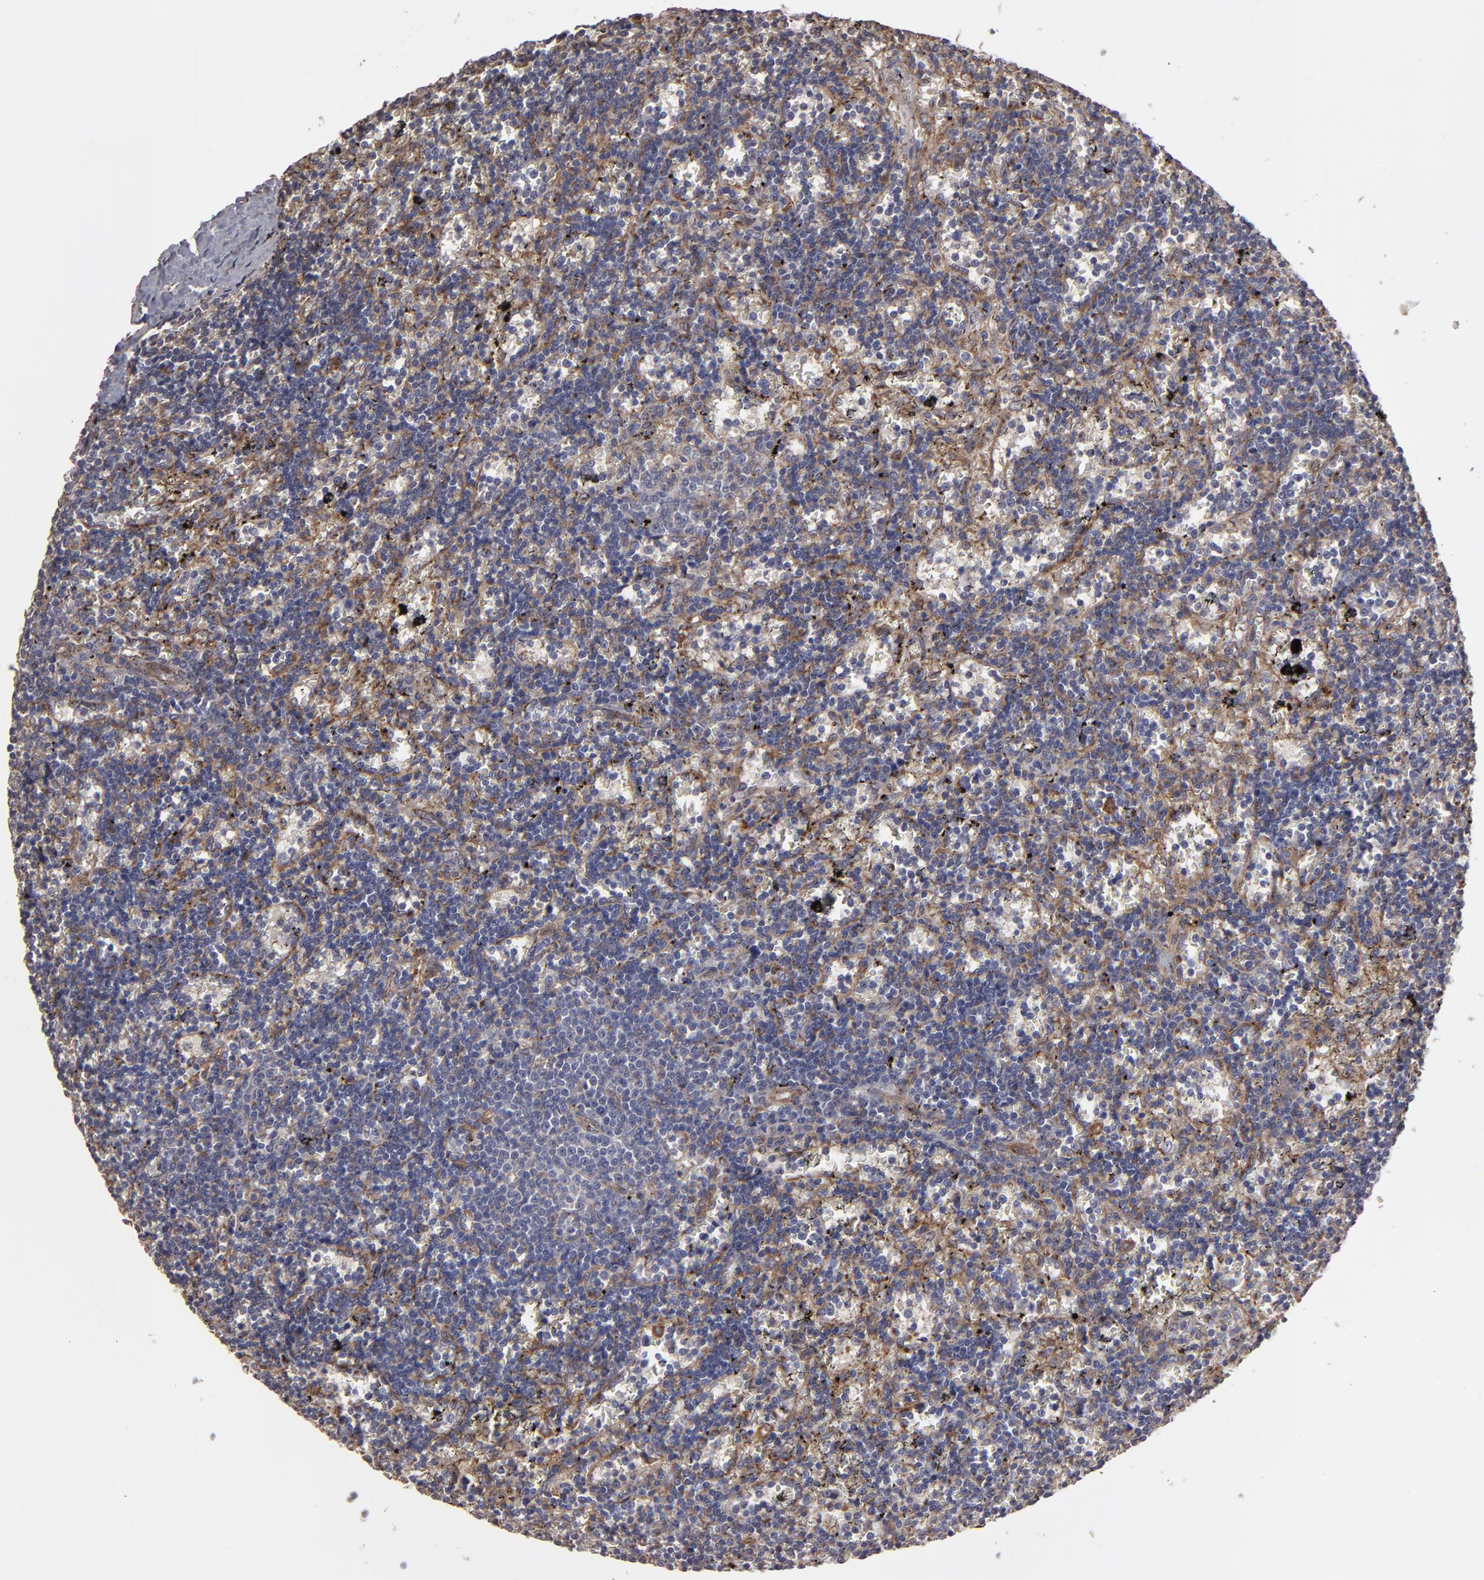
{"staining": {"intensity": "moderate", "quantity": "25%-75%", "location": "cytoplasmic/membranous"}, "tissue": "lymphoma", "cell_type": "Tumor cells", "image_type": "cancer", "snomed": [{"axis": "morphology", "description": "Malignant lymphoma, non-Hodgkin's type, Low grade"}, {"axis": "topography", "description": "Spleen"}], "caption": "High-power microscopy captured an immunohistochemistry image of low-grade malignant lymphoma, non-Hodgkin's type, revealing moderate cytoplasmic/membranous expression in approximately 25%-75% of tumor cells. (DAB IHC, brown staining for protein, blue staining for nuclei).", "gene": "ITGB5", "patient": {"sex": "male", "age": 60}}